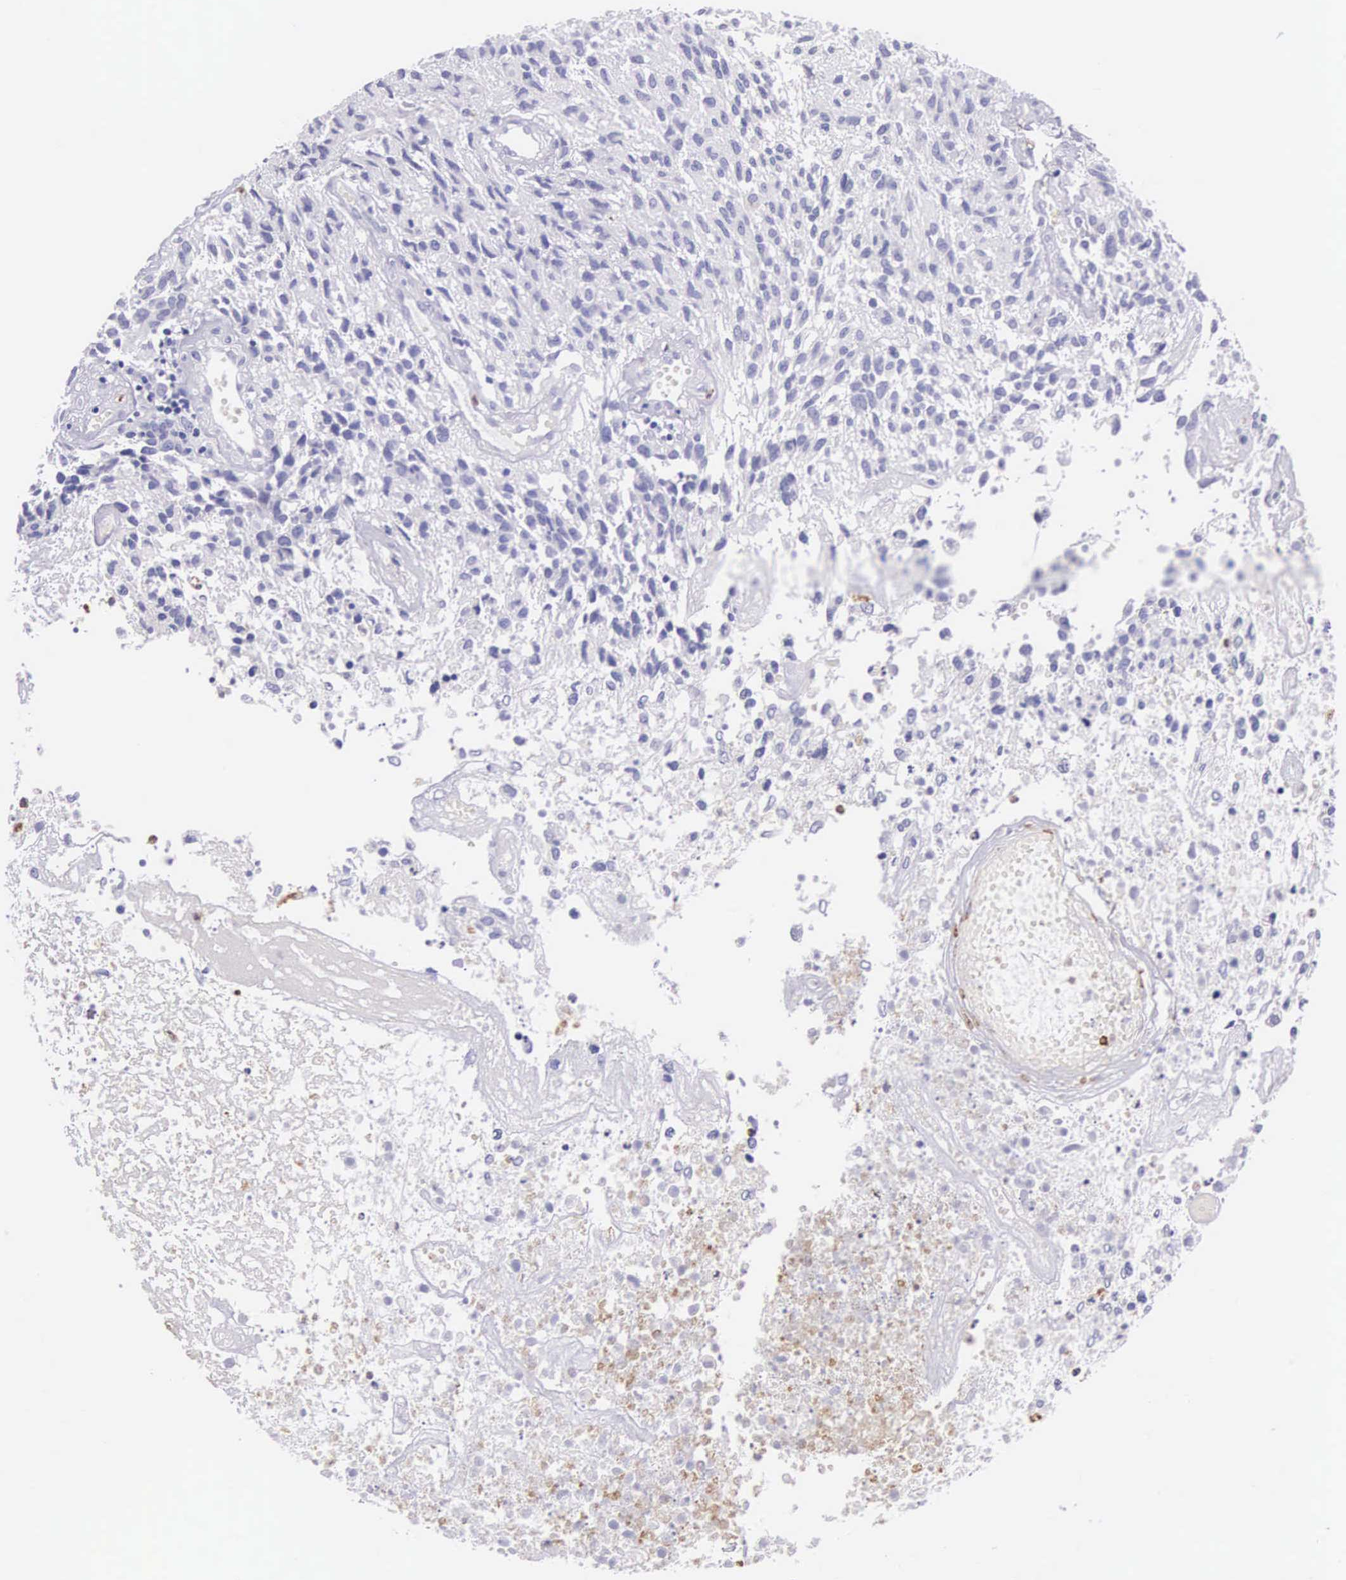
{"staining": {"intensity": "negative", "quantity": "none", "location": "none"}, "tissue": "glioma", "cell_type": "Tumor cells", "image_type": "cancer", "snomed": [{"axis": "morphology", "description": "Glioma, malignant, High grade"}, {"axis": "topography", "description": "Brain"}], "caption": "The image demonstrates no significant positivity in tumor cells of malignant glioma (high-grade).", "gene": "FCN1", "patient": {"sex": "male", "age": 77}}